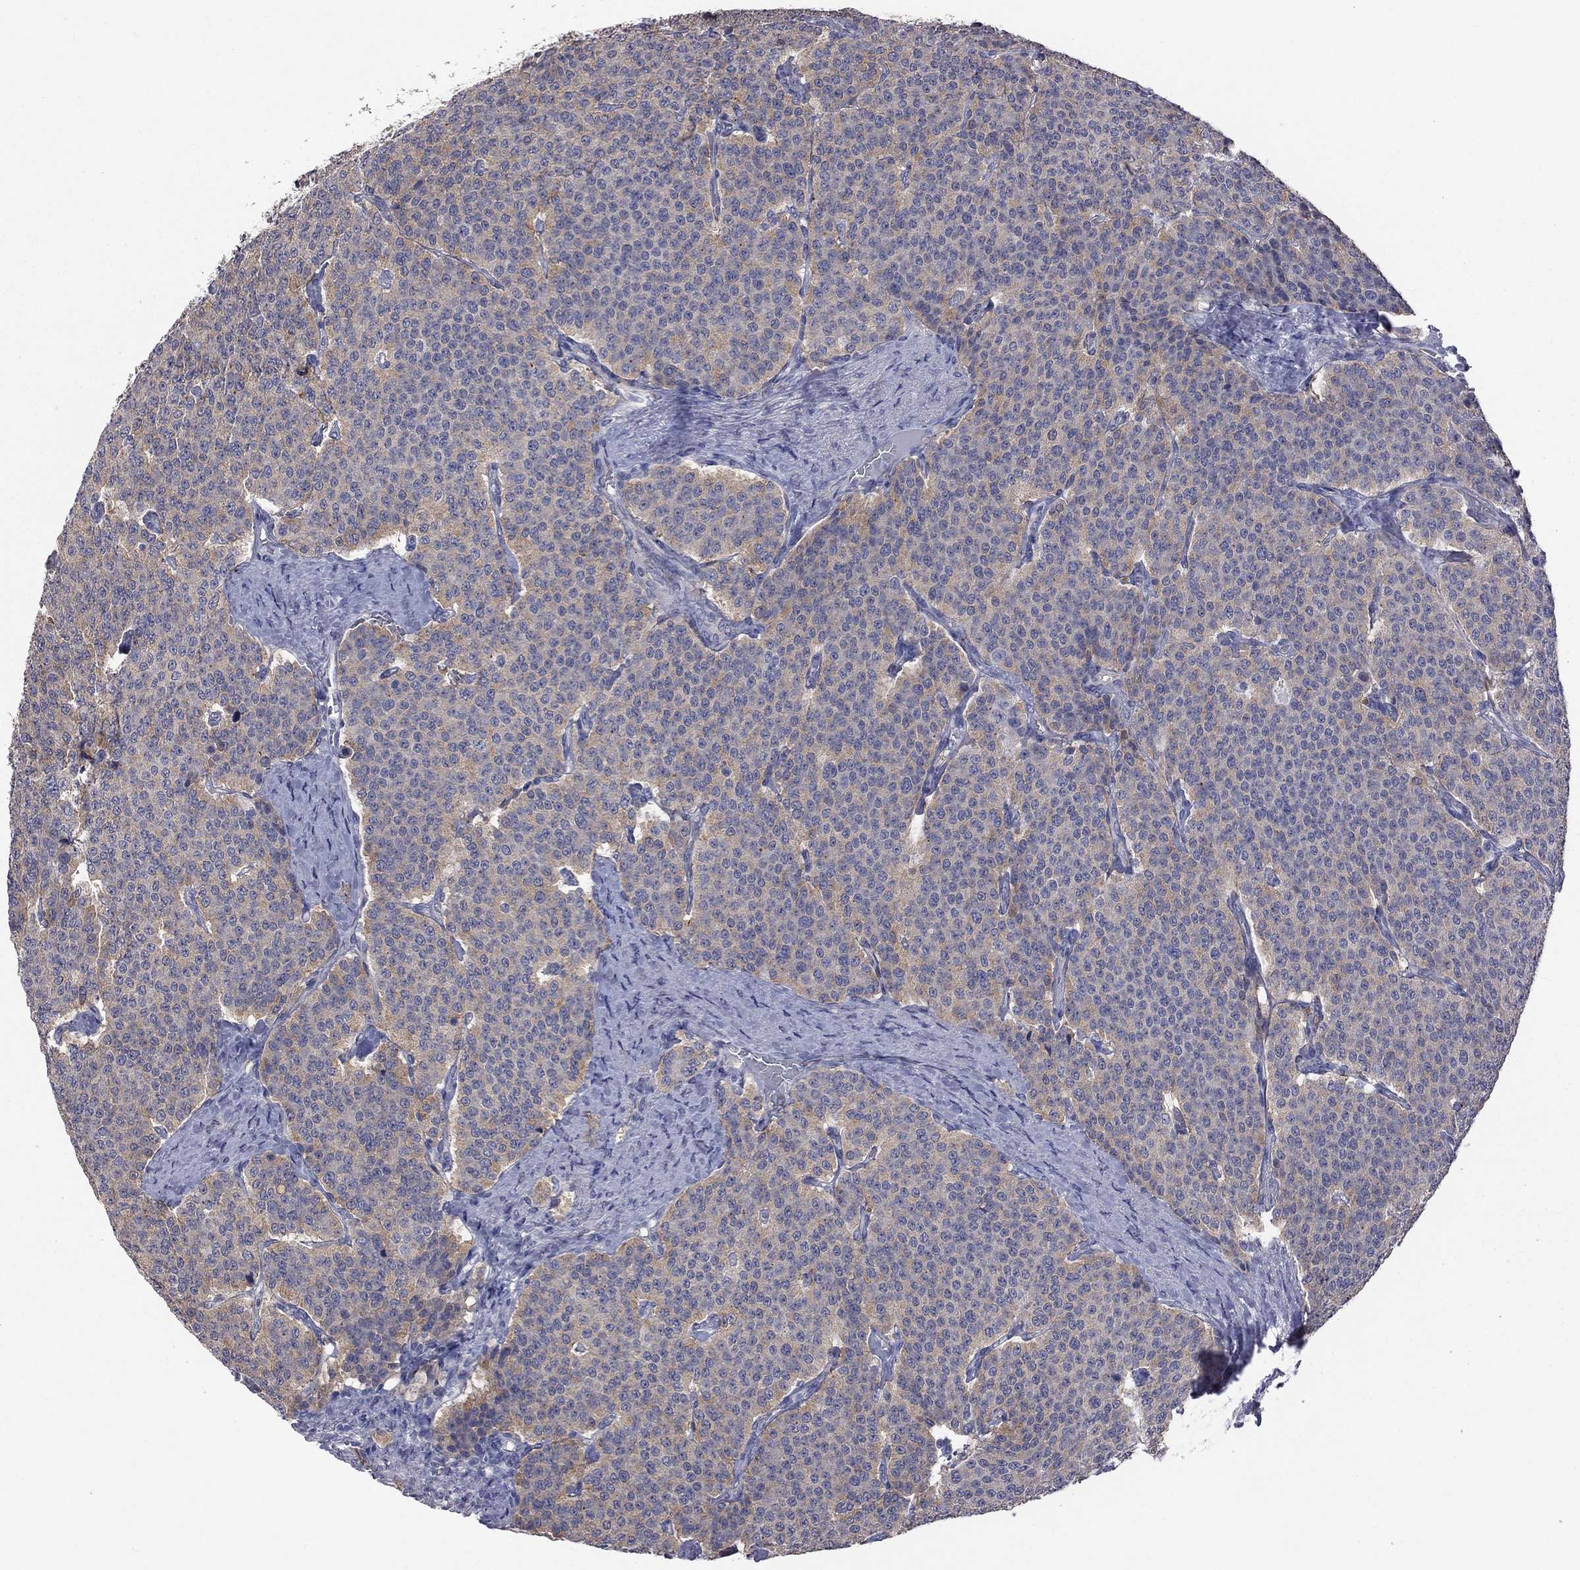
{"staining": {"intensity": "weak", "quantity": ">75%", "location": "cytoplasmic/membranous"}, "tissue": "carcinoid", "cell_type": "Tumor cells", "image_type": "cancer", "snomed": [{"axis": "morphology", "description": "Carcinoid, malignant, NOS"}, {"axis": "topography", "description": "Small intestine"}], "caption": "Brown immunohistochemical staining in human malignant carcinoid displays weak cytoplasmic/membranous positivity in approximately >75% of tumor cells.", "gene": "HYLS1", "patient": {"sex": "female", "age": 58}}